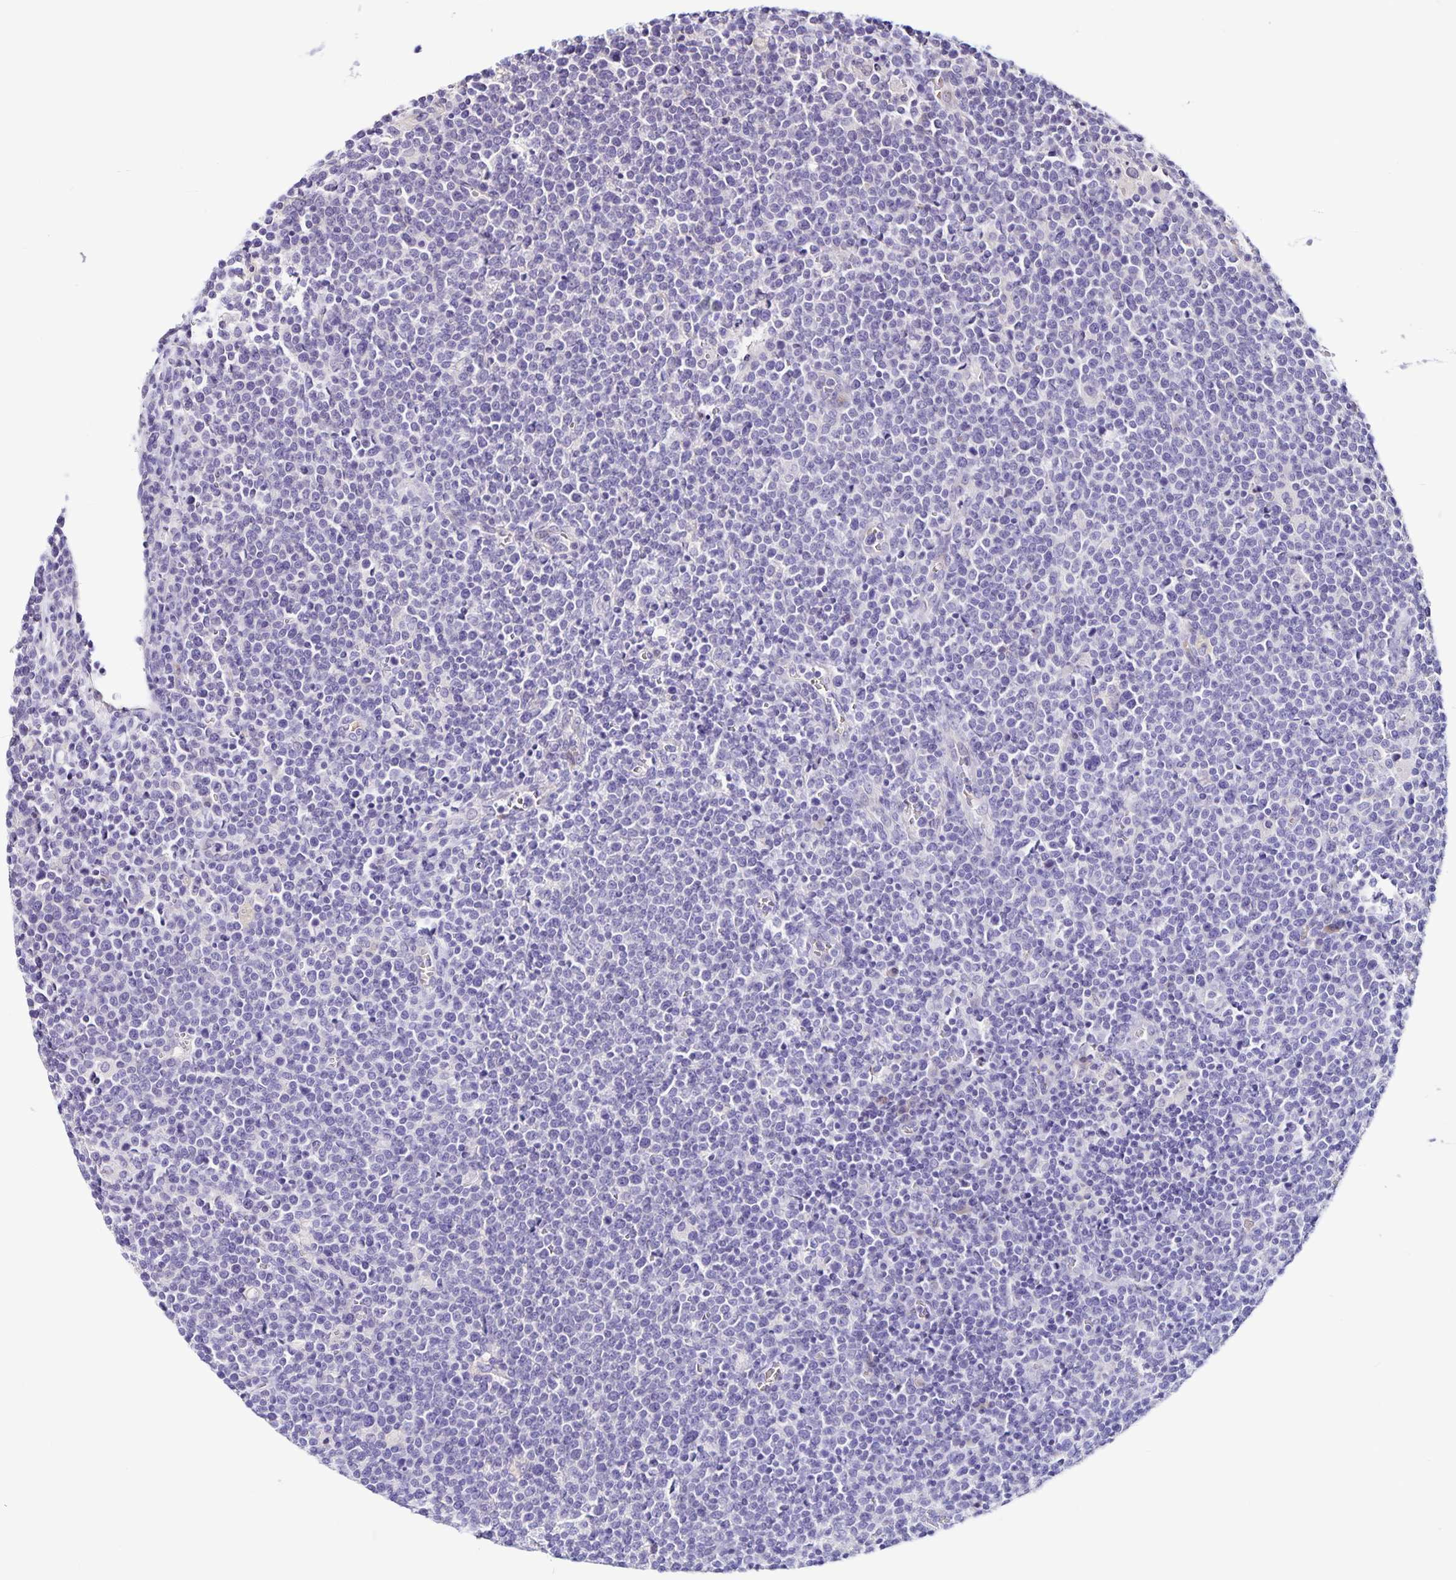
{"staining": {"intensity": "negative", "quantity": "none", "location": "none"}, "tissue": "lymphoma", "cell_type": "Tumor cells", "image_type": "cancer", "snomed": [{"axis": "morphology", "description": "Malignant lymphoma, non-Hodgkin's type, High grade"}, {"axis": "topography", "description": "Lymph node"}], "caption": "Protein analysis of high-grade malignant lymphoma, non-Hodgkin's type shows no significant expression in tumor cells. The staining was performed using DAB (3,3'-diaminobenzidine) to visualize the protein expression in brown, while the nuclei were stained in blue with hematoxylin (Magnification: 20x).", "gene": "RNFT2", "patient": {"sex": "male", "age": 61}}